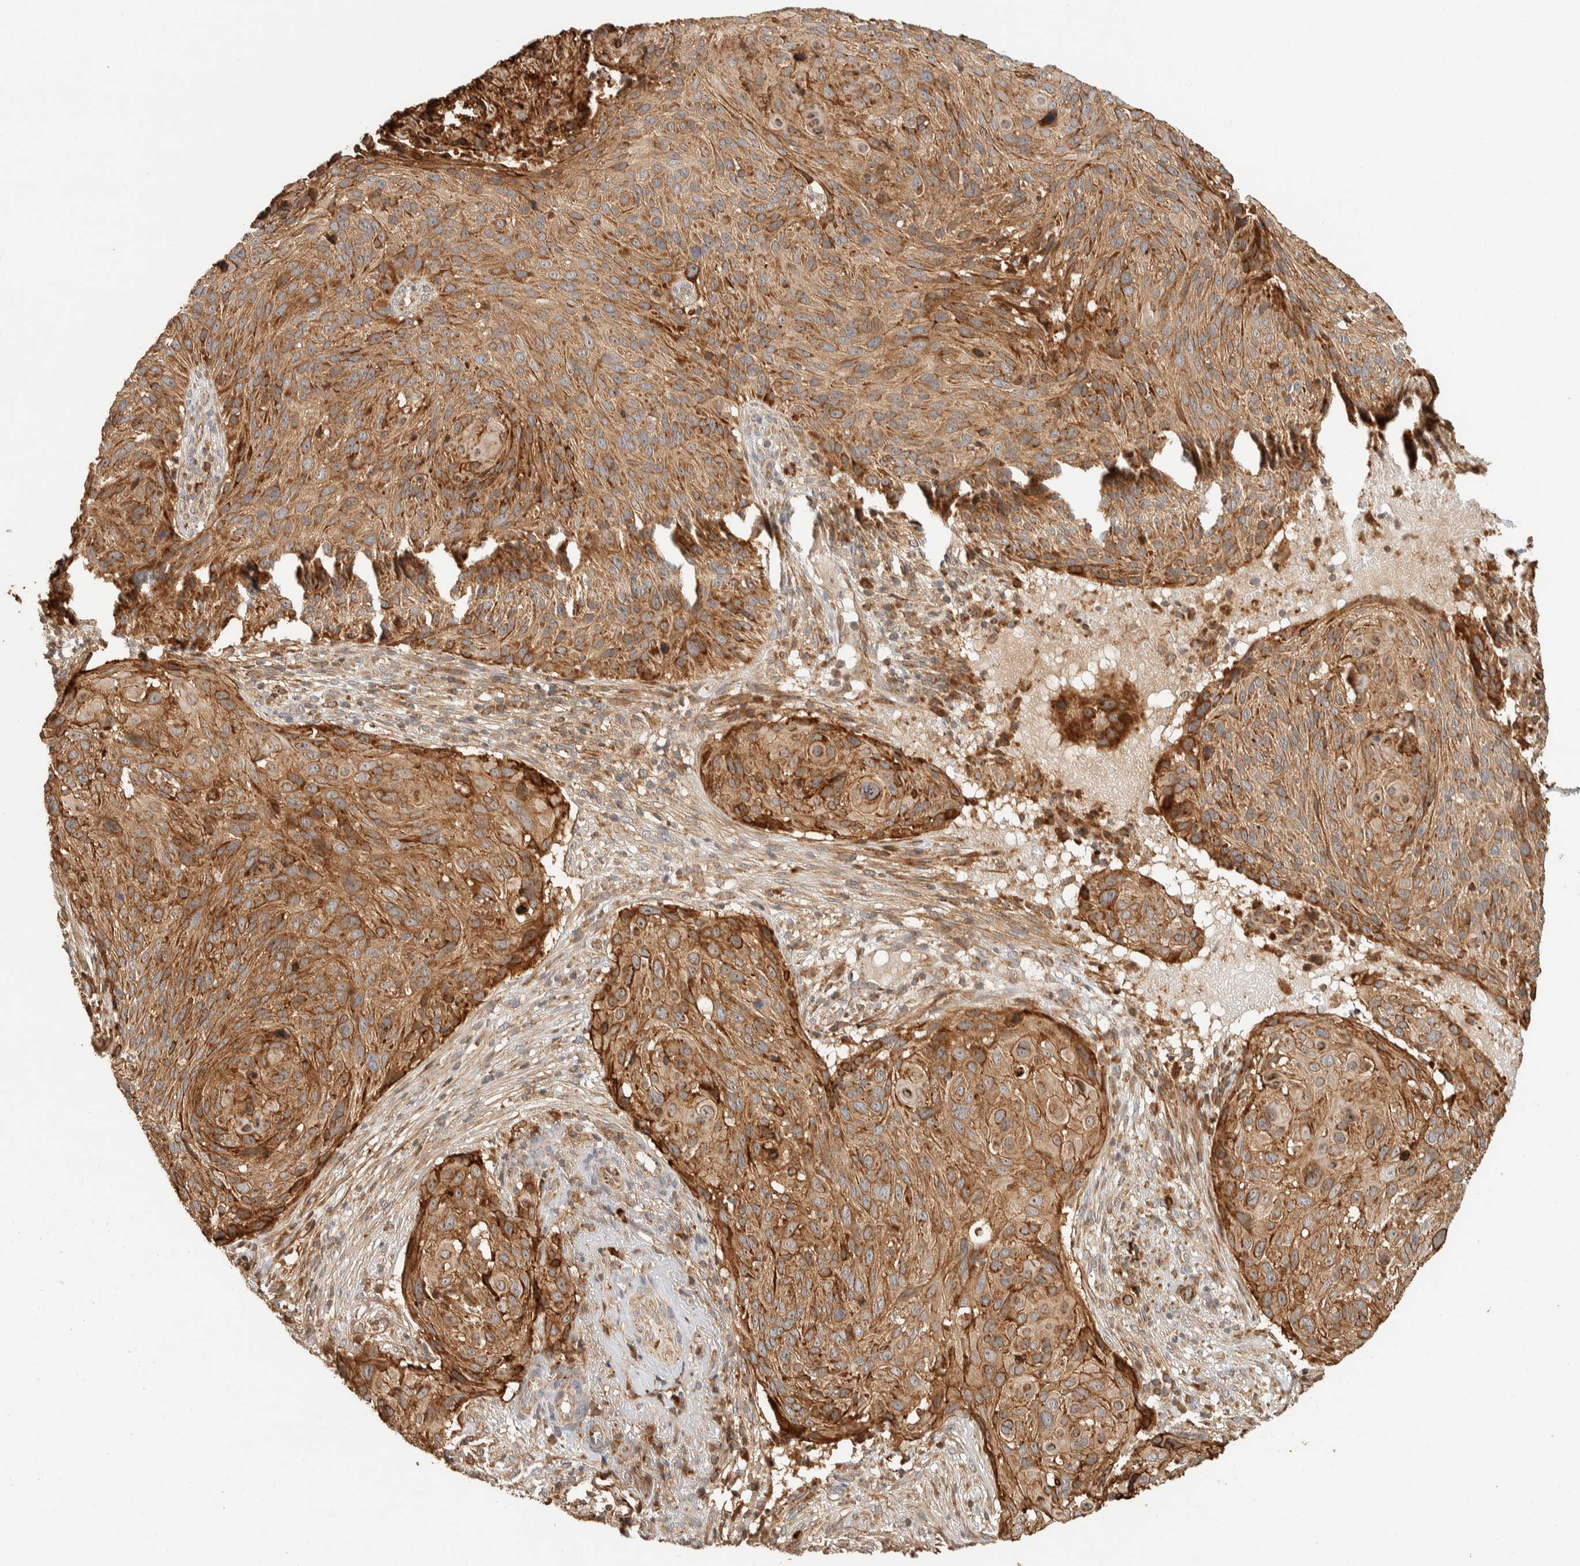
{"staining": {"intensity": "moderate", "quantity": ">75%", "location": "cytoplasmic/membranous"}, "tissue": "cervical cancer", "cell_type": "Tumor cells", "image_type": "cancer", "snomed": [{"axis": "morphology", "description": "Squamous cell carcinoma, NOS"}, {"axis": "topography", "description": "Cervix"}], "caption": "Approximately >75% of tumor cells in cervical squamous cell carcinoma display moderate cytoplasmic/membranous protein staining as visualized by brown immunohistochemical staining.", "gene": "KIF9", "patient": {"sex": "female", "age": 74}}